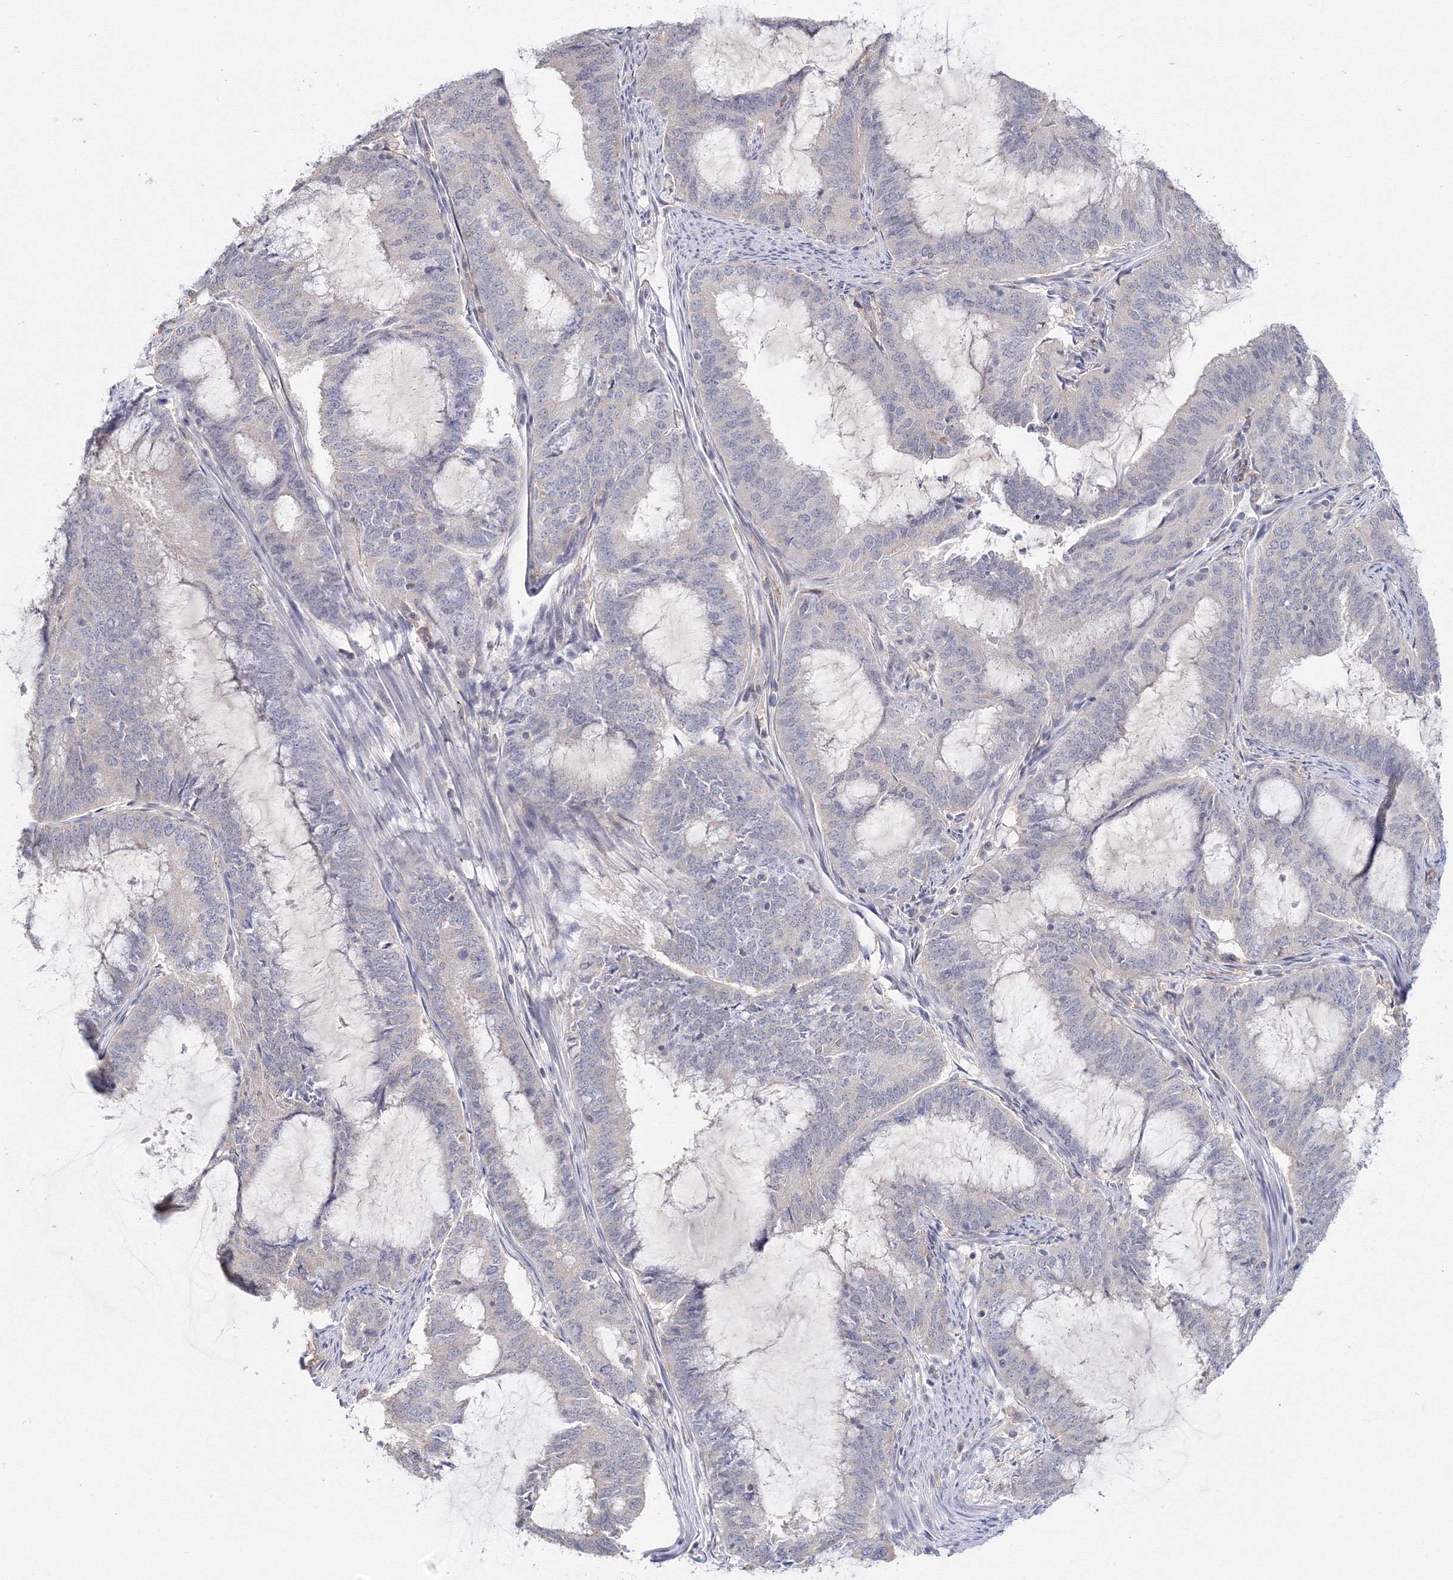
{"staining": {"intensity": "negative", "quantity": "none", "location": "none"}, "tissue": "endometrial cancer", "cell_type": "Tumor cells", "image_type": "cancer", "snomed": [{"axis": "morphology", "description": "Adenocarcinoma, NOS"}, {"axis": "topography", "description": "Endometrium"}], "caption": "This micrograph is of adenocarcinoma (endometrial) stained with immunohistochemistry to label a protein in brown with the nuclei are counter-stained blue. There is no staining in tumor cells.", "gene": "SLC7A7", "patient": {"sex": "female", "age": 51}}